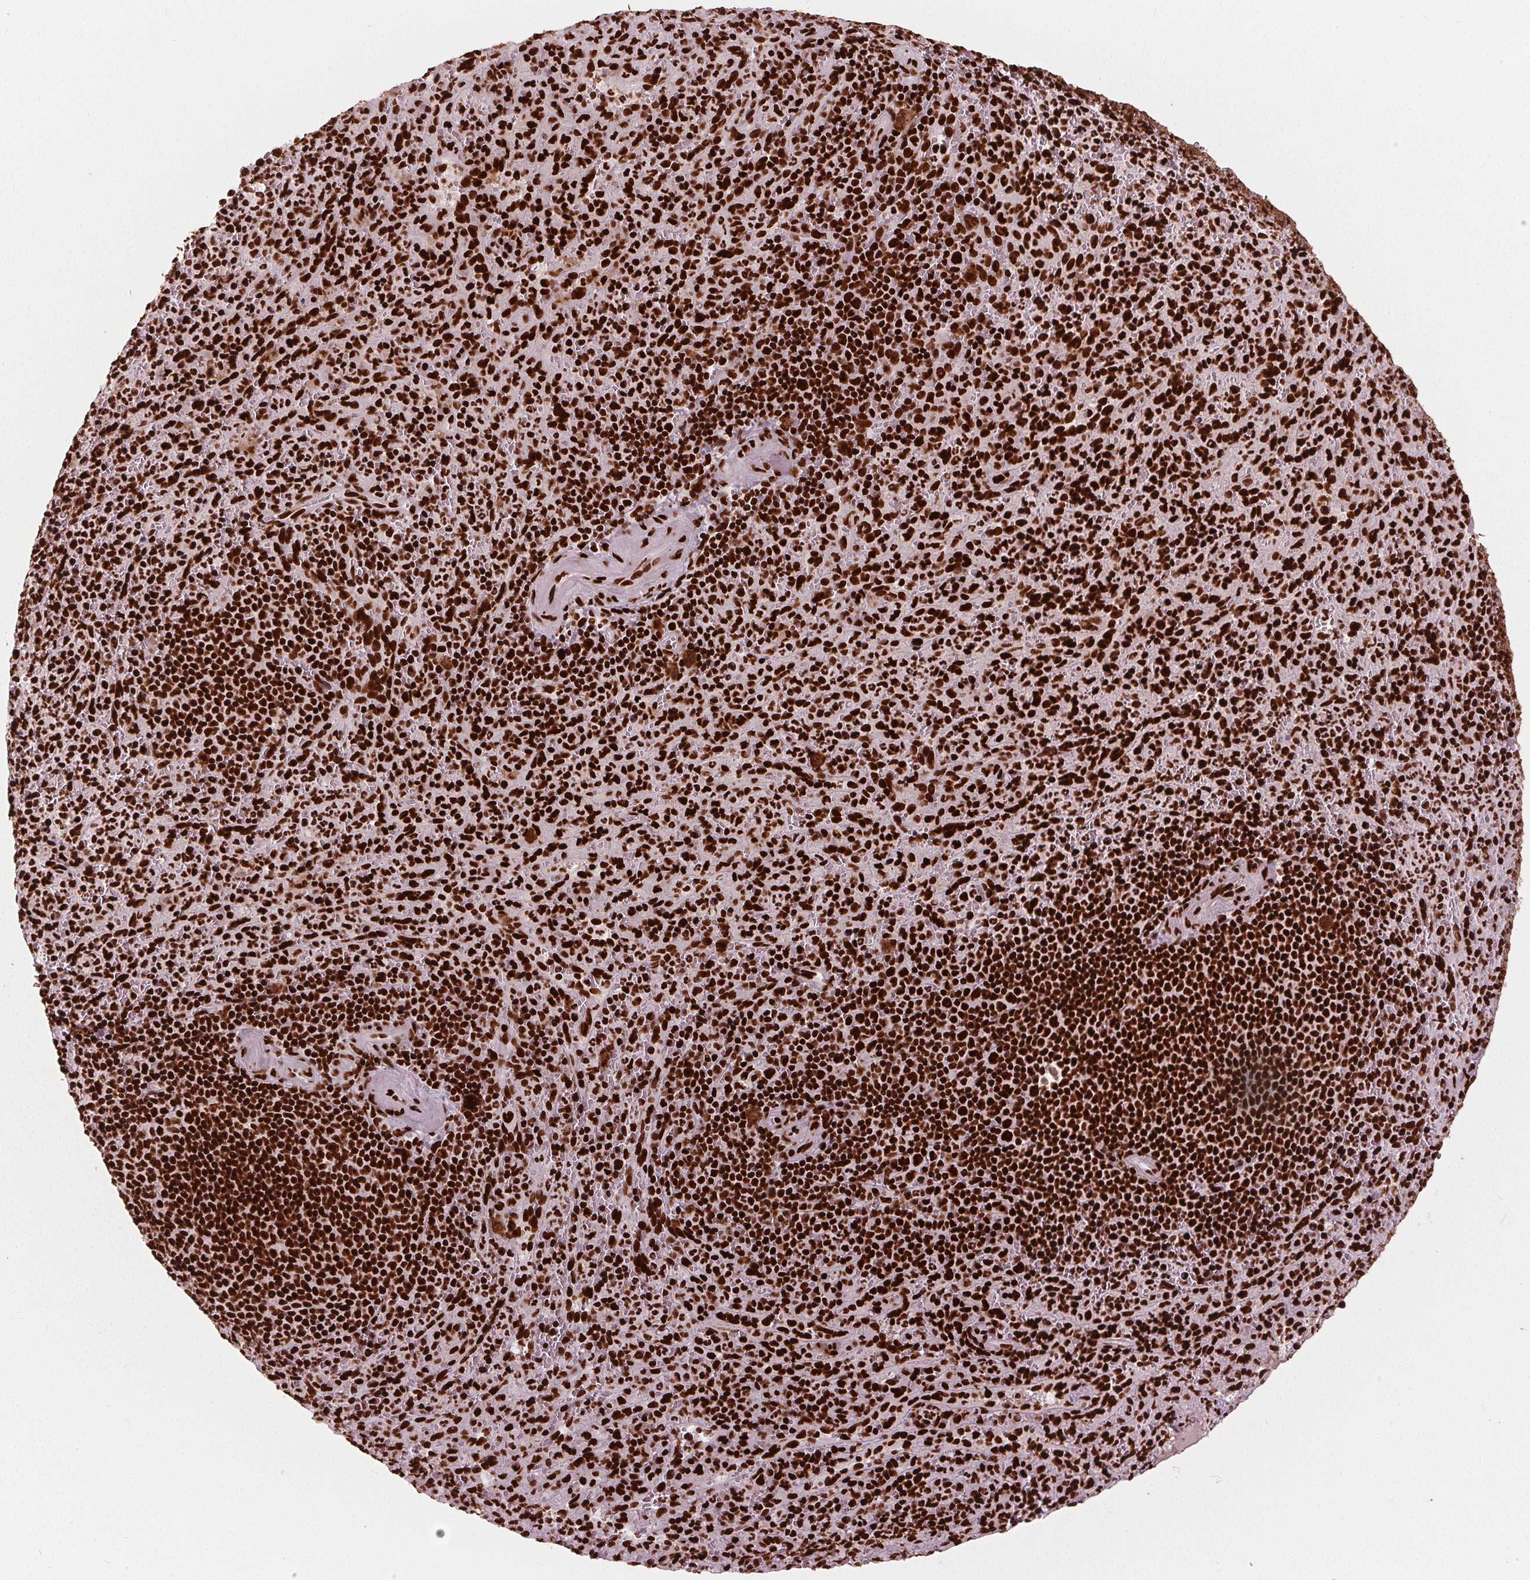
{"staining": {"intensity": "strong", "quantity": ">75%", "location": "nuclear"}, "tissue": "spleen", "cell_type": "Cells in red pulp", "image_type": "normal", "snomed": [{"axis": "morphology", "description": "Normal tissue, NOS"}, {"axis": "topography", "description": "Spleen"}], "caption": "The immunohistochemical stain highlights strong nuclear staining in cells in red pulp of unremarkable spleen.", "gene": "BRD4", "patient": {"sex": "male", "age": 57}}